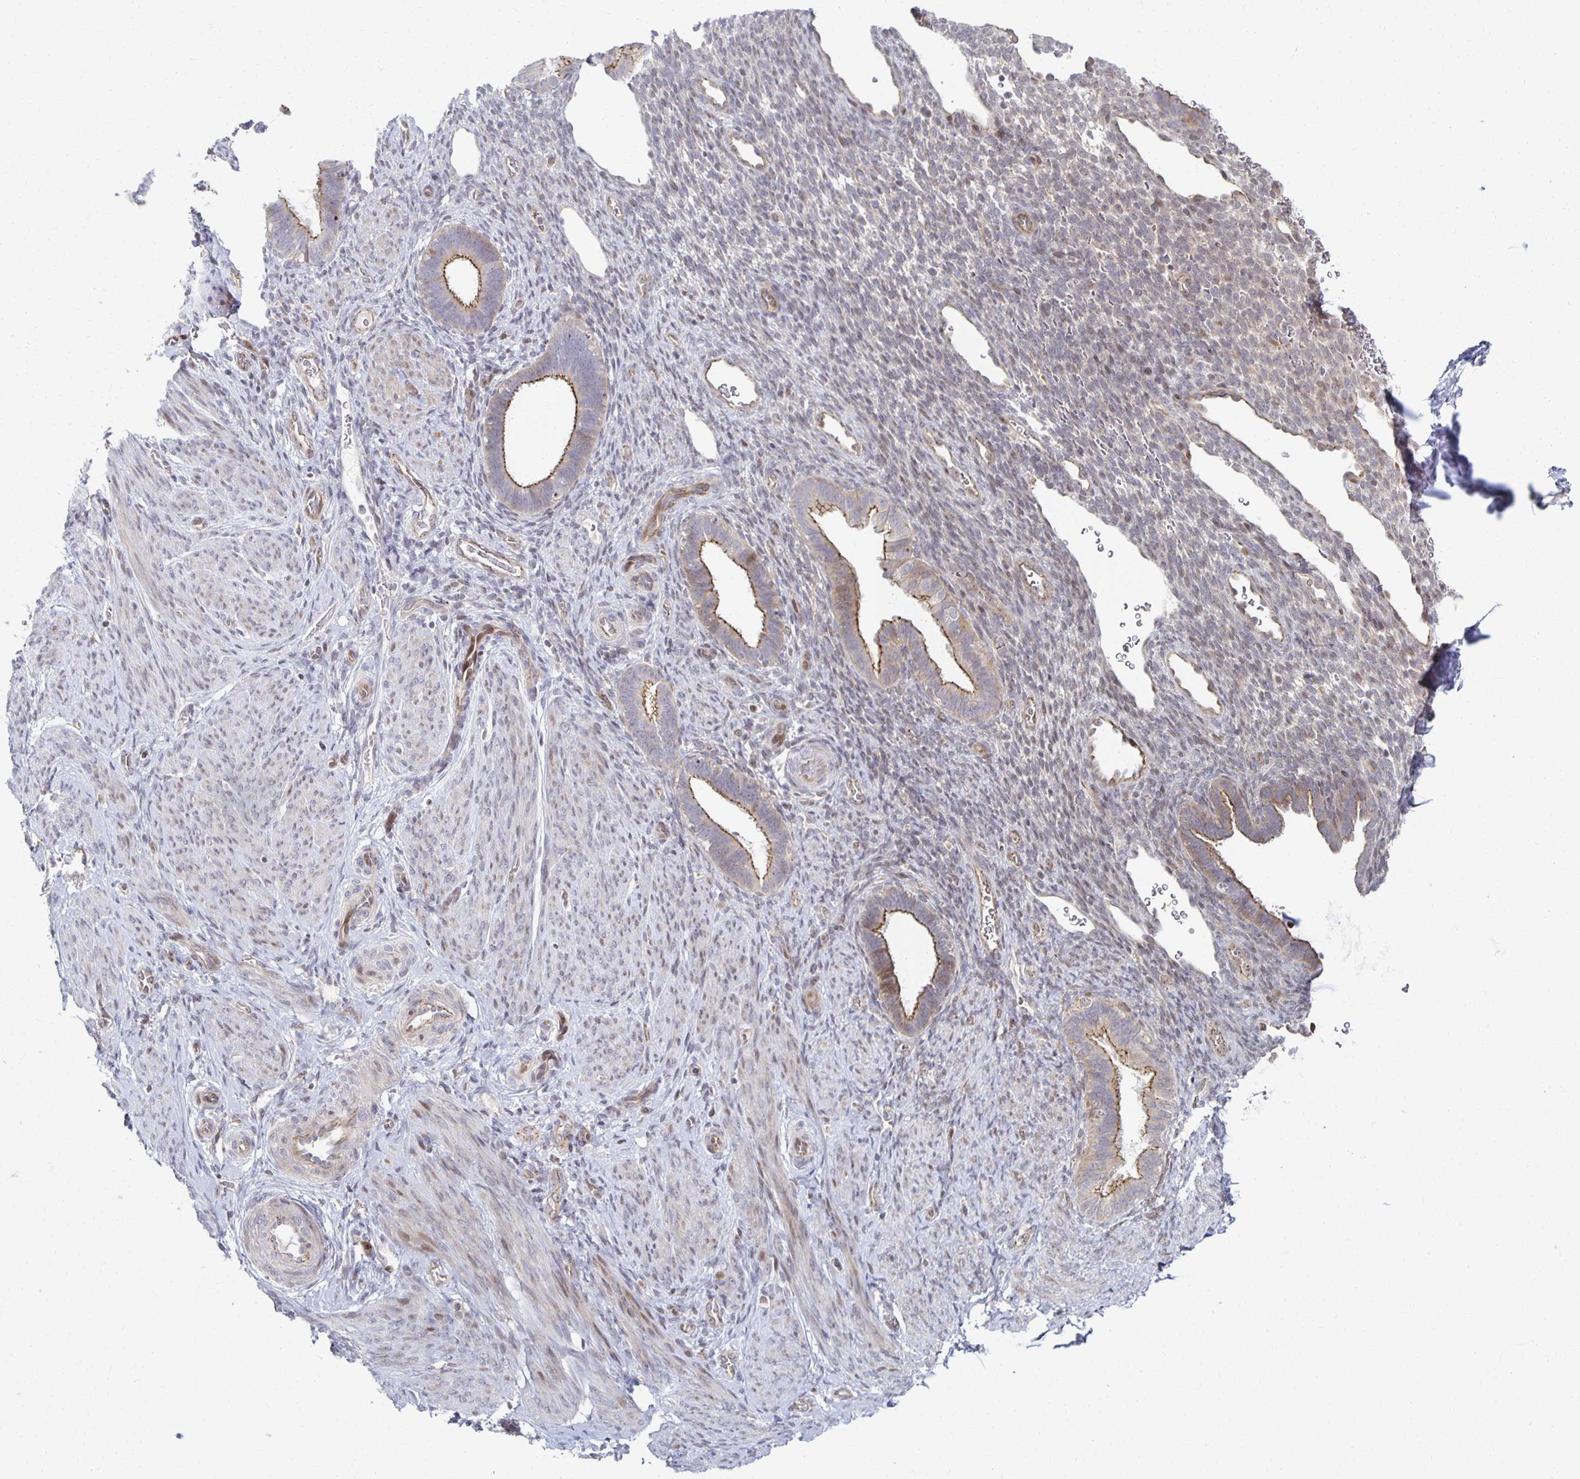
{"staining": {"intensity": "negative", "quantity": "none", "location": "none"}, "tissue": "endometrium", "cell_type": "Cells in endometrial stroma", "image_type": "normal", "snomed": [{"axis": "morphology", "description": "Normal tissue, NOS"}, {"axis": "topography", "description": "Endometrium"}], "caption": "Immunohistochemical staining of unremarkable endometrium shows no significant positivity in cells in endometrial stroma.", "gene": "HCFC1R1", "patient": {"sex": "female", "age": 34}}